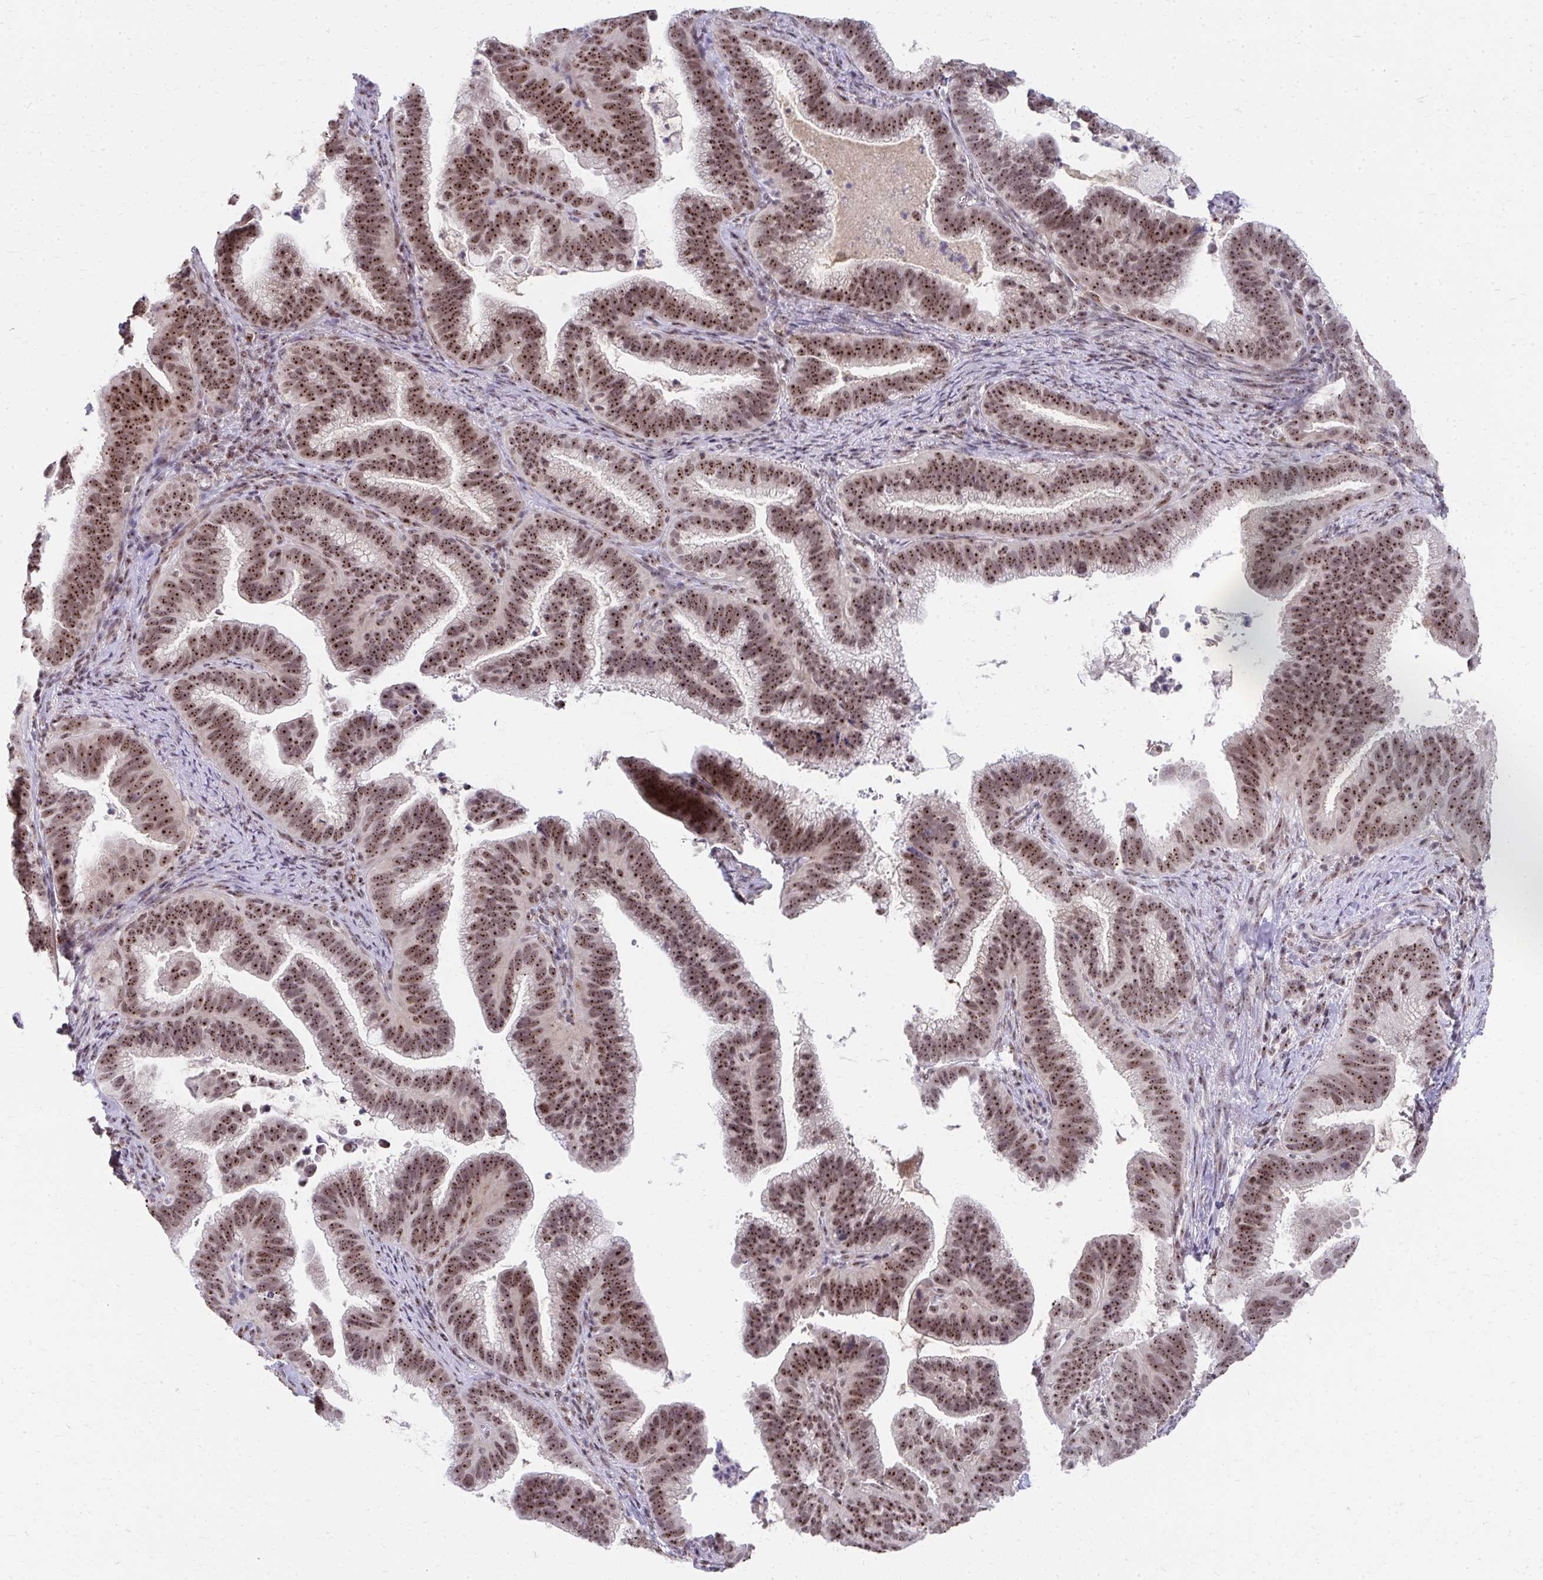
{"staining": {"intensity": "moderate", "quantity": ">75%", "location": "nuclear"}, "tissue": "cervical cancer", "cell_type": "Tumor cells", "image_type": "cancer", "snomed": [{"axis": "morphology", "description": "Adenocarcinoma, NOS"}, {"axis": "topography", "description": "Cervix"}], "caption": "Human cervical cancer stained with a brown dye displays moderate nuclear positive expression in approximately >75% of tumor cells.", "gene": "HIRA", "patient": {"sex": "female", "age": 61}}